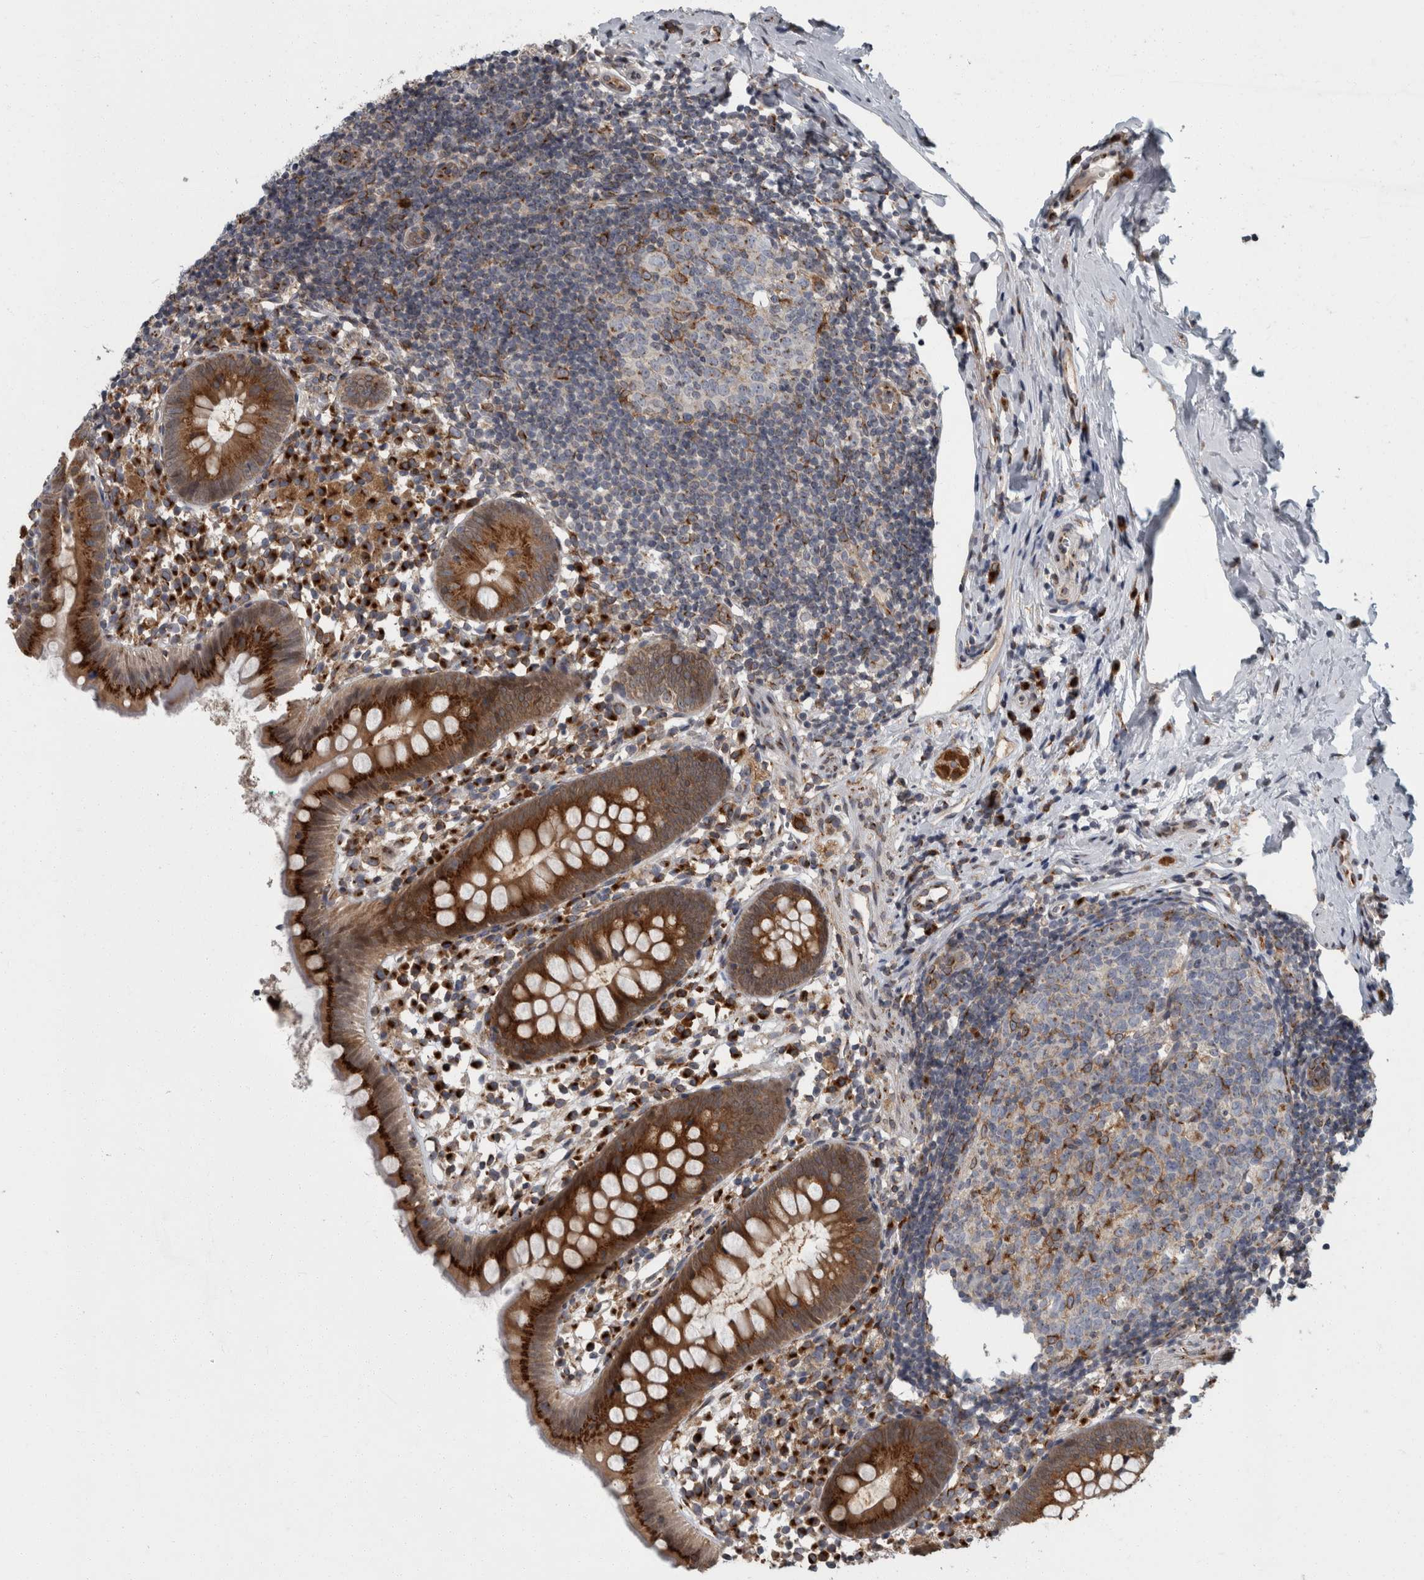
{"staining": {"intensity": "strong", "quantity": ">75%", "location": "cytoplasmic/membranous"}, "tissue": "appendix", "cell_type": "Glandular cells", "image_type": "normal", "snomed": [{"axis": "morphology", "description": "Normal tissue, NOS"}, {"axis": "topography", "description": "Appendix"}], "caption": "Strong cytoplasmic/membranous positivity for a protein is identified in approximately >75% of glandular cells of benign appendix using immunohistochemistry.", "gene": "LMAN2L", "patient": {"sex": "female", "age": 20}}